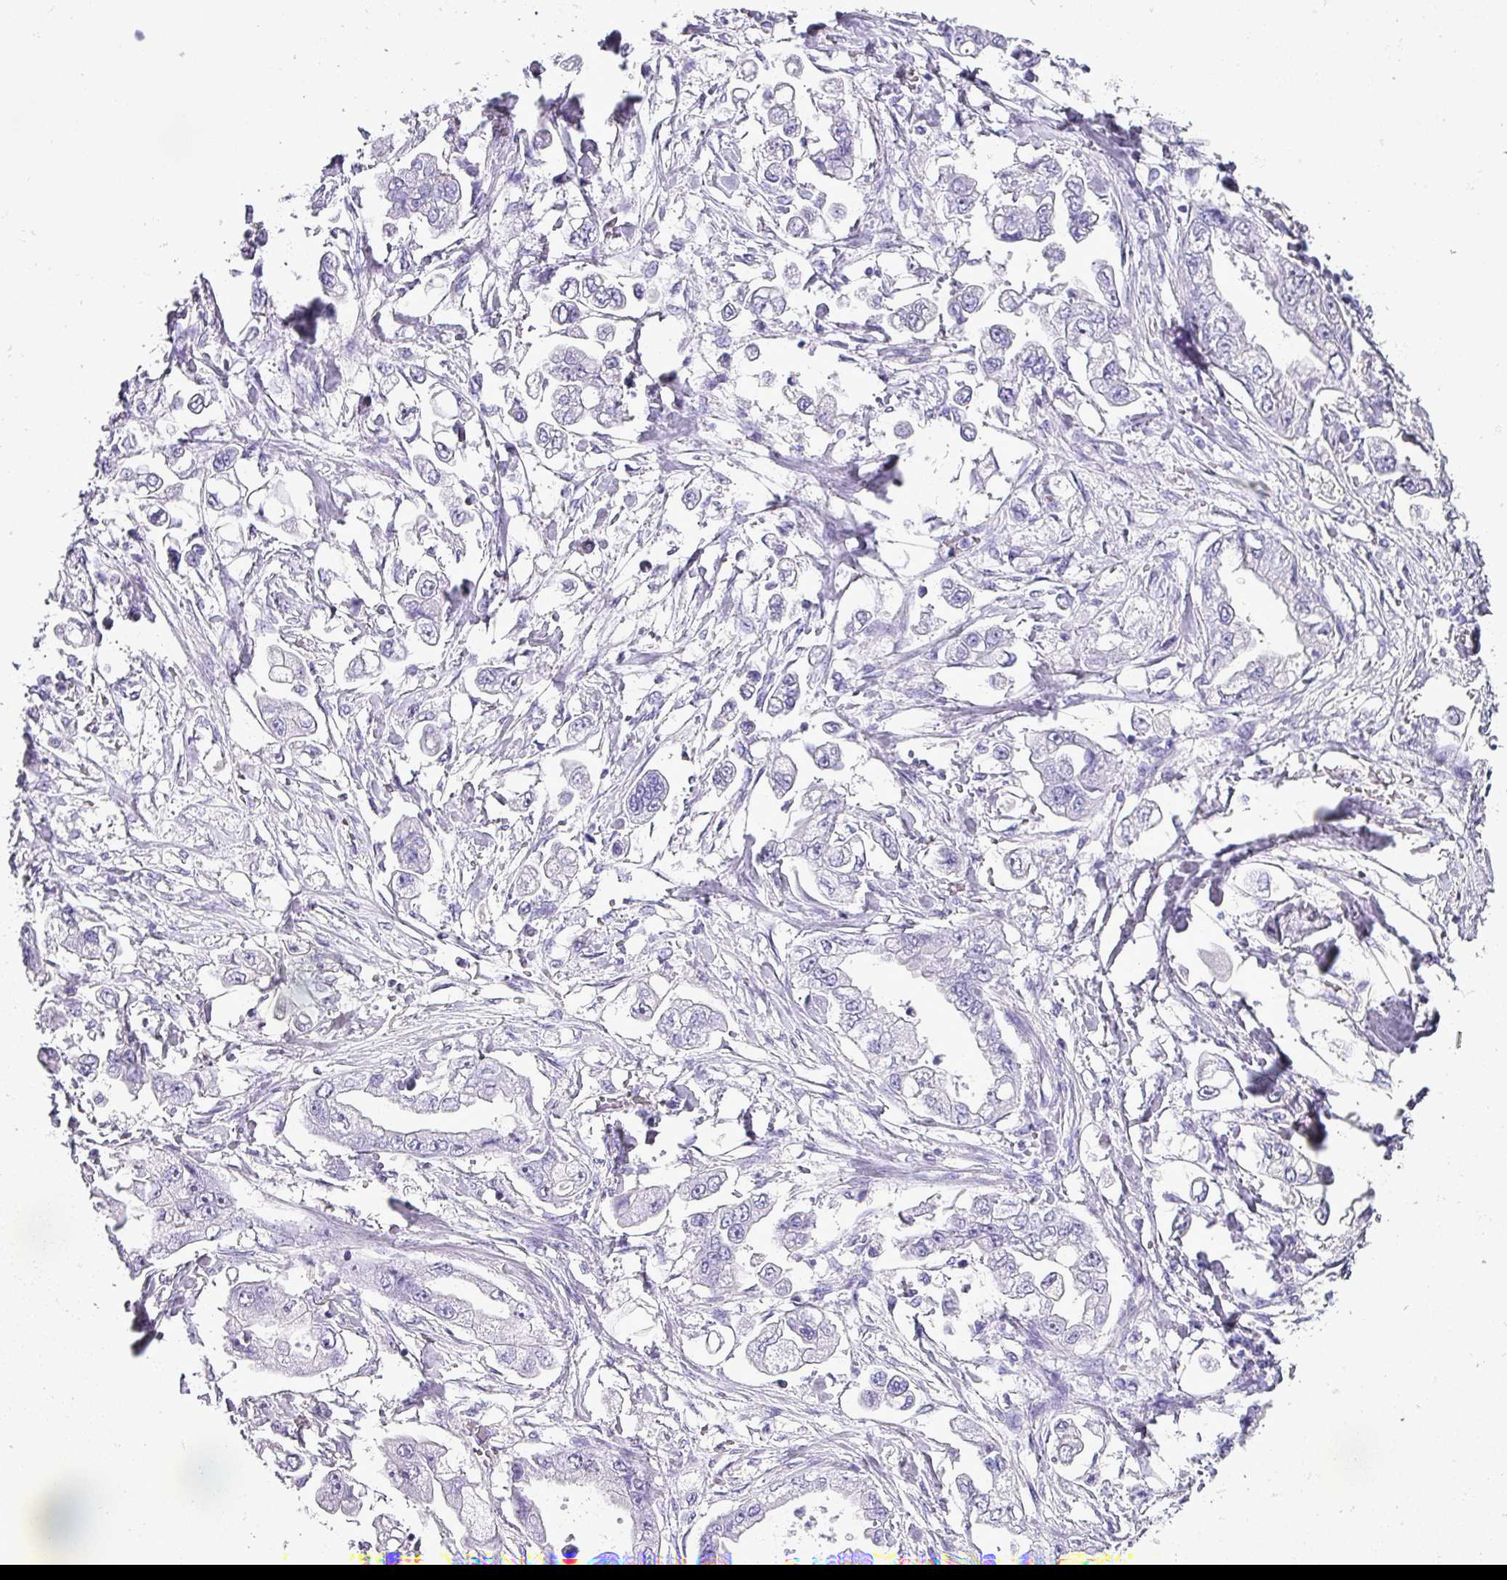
{"staining": {"intensity": "negative", "quantity": "none", "location": "none"}, "tissue": "stomach cancer", "cell_type": "Tumor cells", "image_type": "cancer", "snomed": [{"axis": "morphology", "description": "Adenocarcinoma, NOS"}, {"axis": "topography", "description": "Stomach"}], "caption": "Human stomach cancer (adenocarcinoma) stained for a protein using IHC exhibits no positivity in tumor cells.", "gene": "KRT6C", "patient": {"sex": "male", "age": 62}}